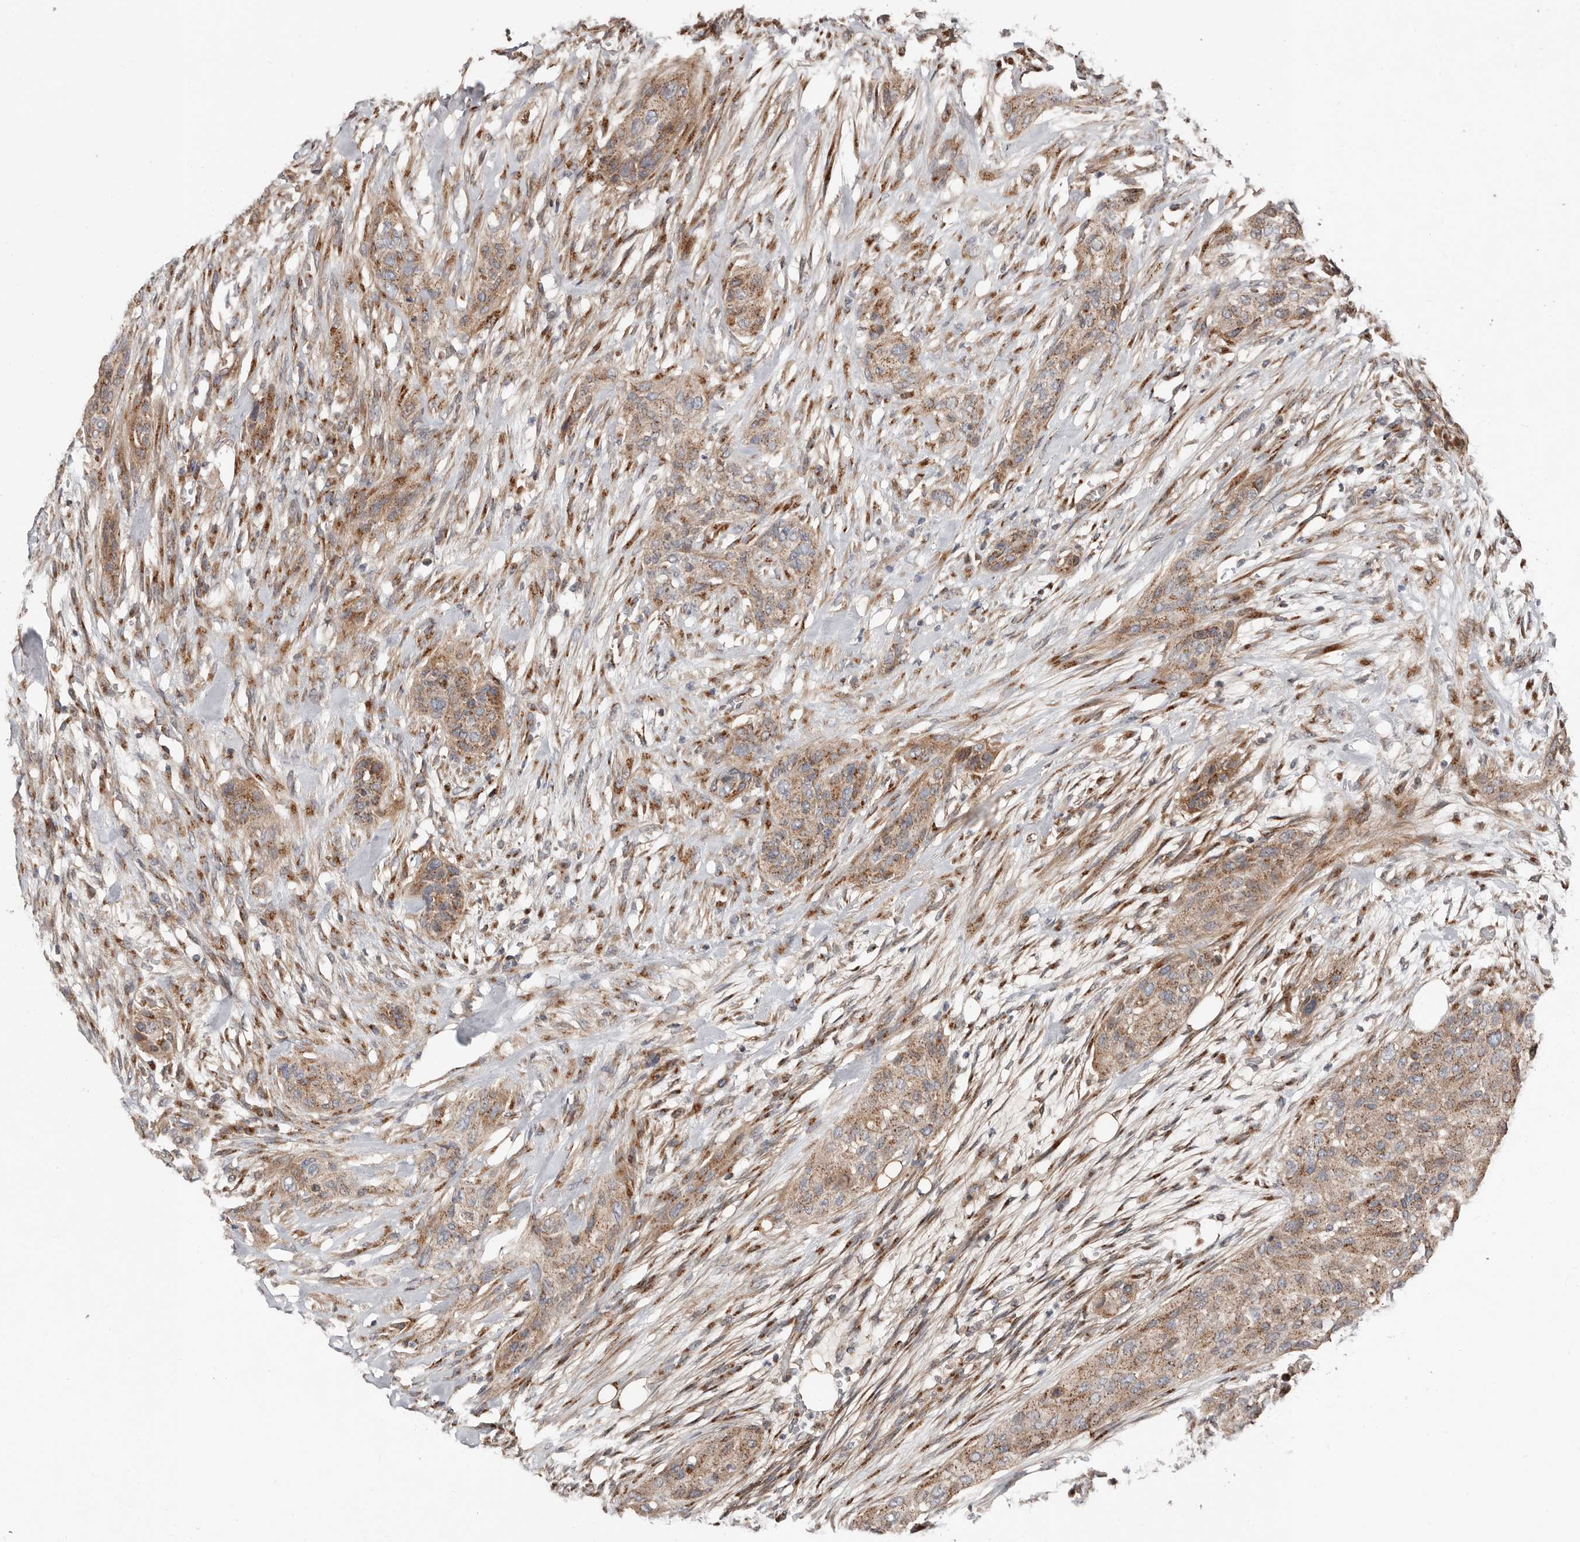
{"staining": {"intensity": "moderate", "quantity": ">75%", "location": "cytoplasmic/membranous"}, "tissue": "urothelial cancer", "cell_type": "Tumor cells", "image_type": "cancer", "snomed": [{"axis": "morphology", "description": "Urothelial carcinoma, High grade"}, {"axis": "topography", "description": "Urinary bladder"}], "caption": "Urothelial carcinoma (high-grade) stained with a protein marker displays moderate staining in tumor cells.", "gene": "COG1", "patient": {"sex": "male", "age": 35}}